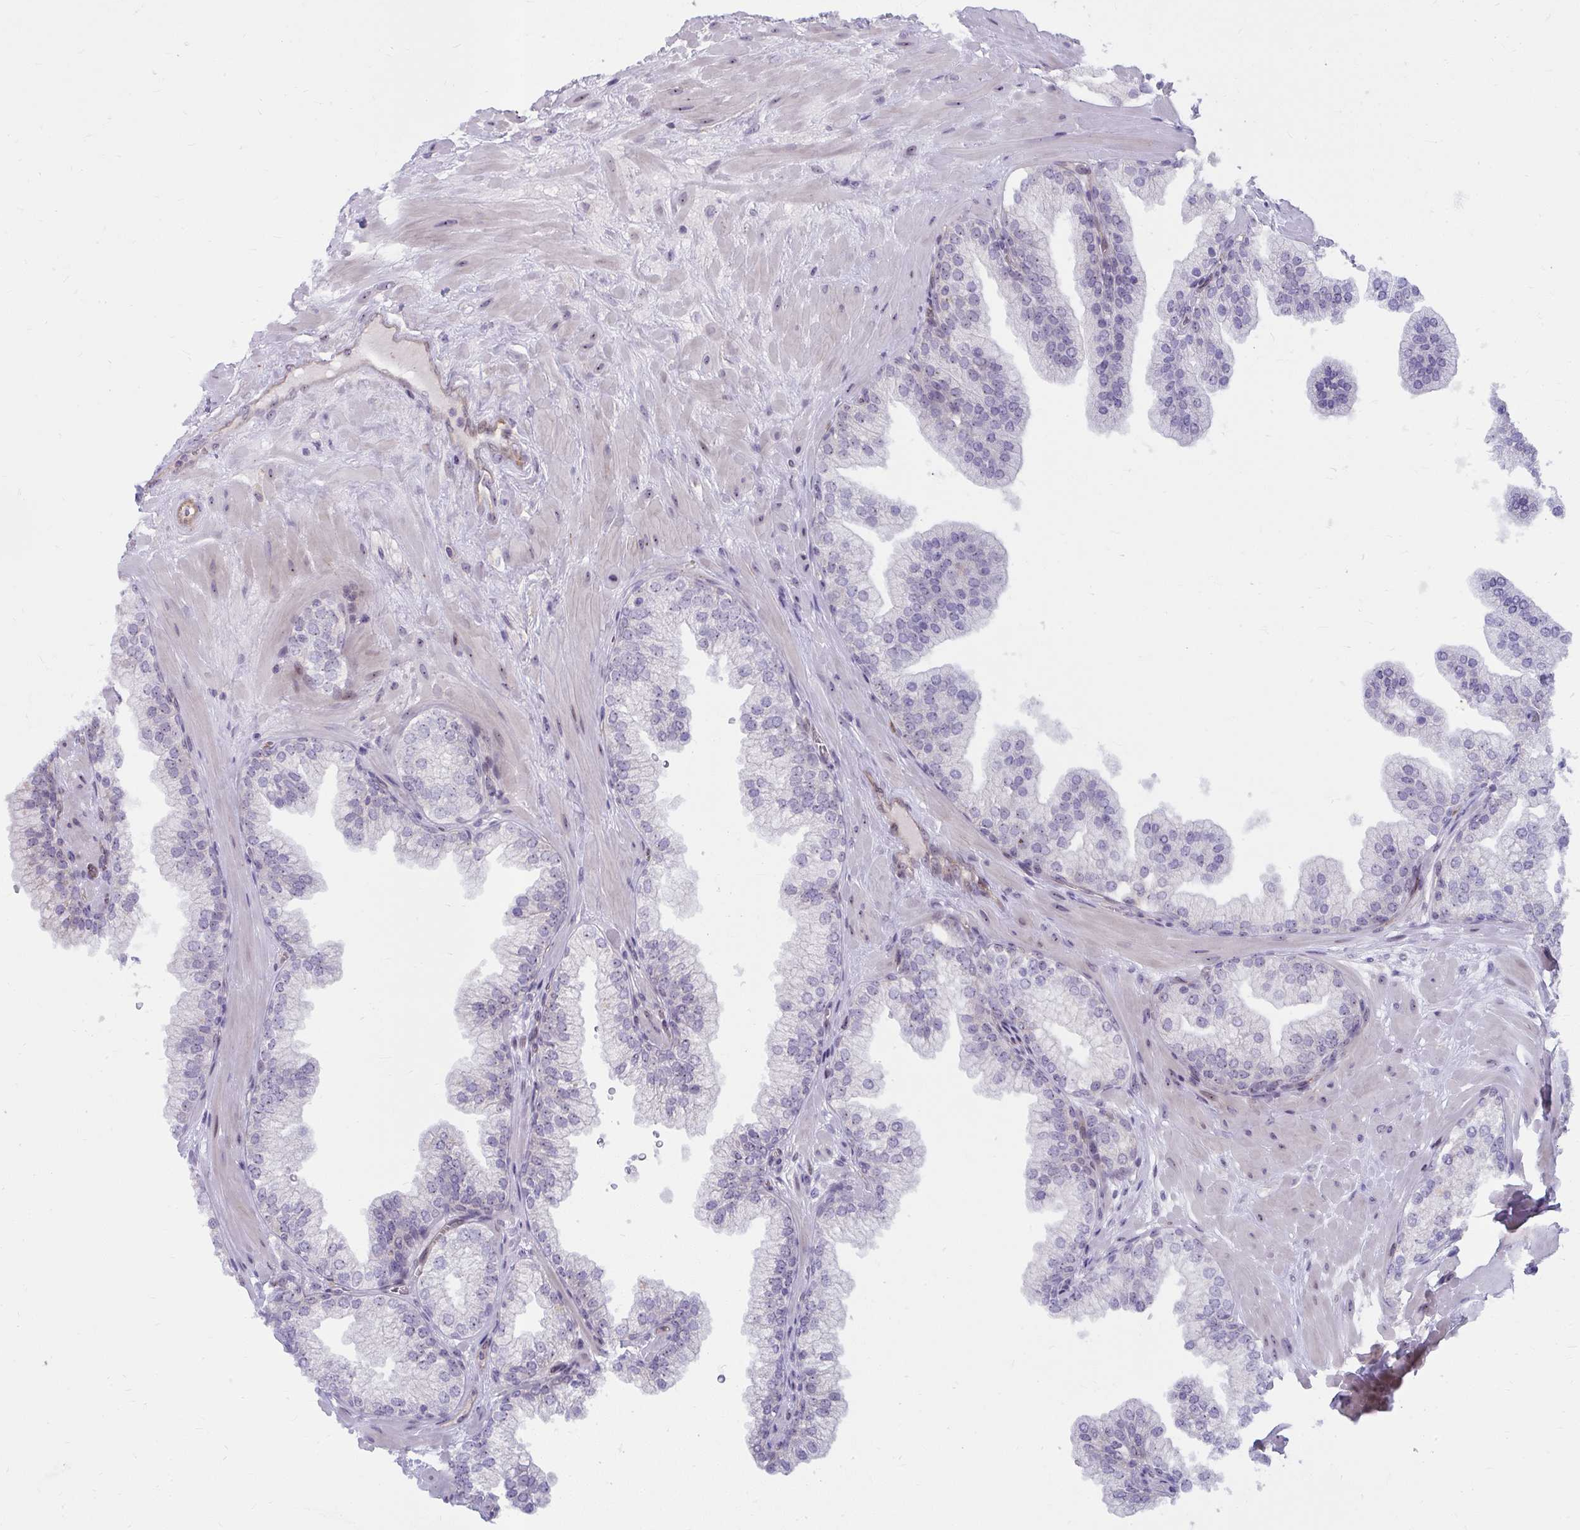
{"staining": {"intensity": "weak", "quantity": "<25%", "location": "nuclear"}, "tissue": "prostate", "cell_type": "Glandular cells", "image_type": "normal", "snomed": [{"axis": "morphology", "description": "Normal tissue, NOS"}, {"axis": "topography", "description": "Prostate"}, {"axis": "topography", "description": "Peripheral nerve tissue"}], "caption": "Prostate stained for a protein using IHC shows no positivity glandular cells.", "gene": "MUS81", "patient": {"sex": "male", "age": 61}}